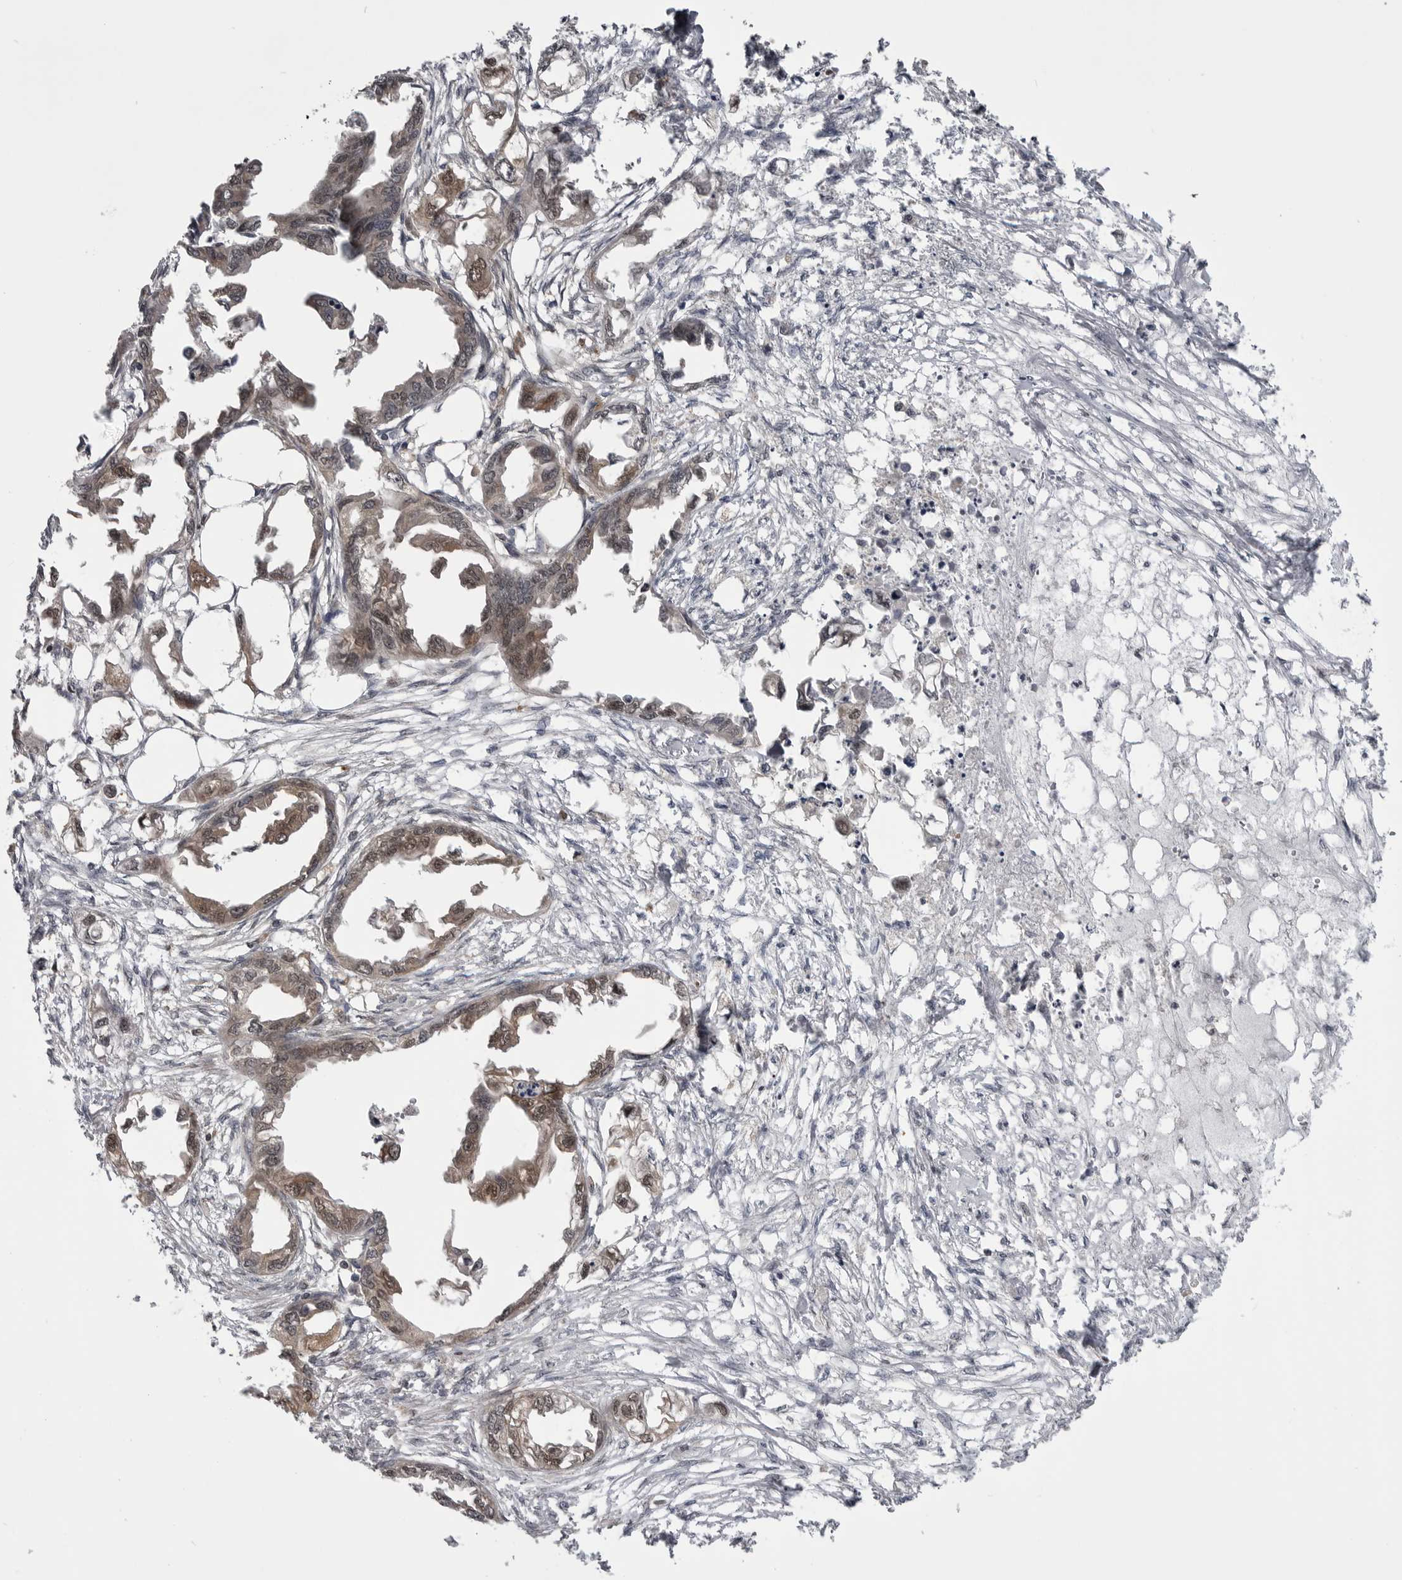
{"staining": {"intensity": "weak", "quantity": ">75%", "location": "nuclear"}, "tissue": "endometrial cancer", "cell_type": "Tumor cells", "image_type": "cancer", "snomed": [{"axis": "morphology", "description": "Adenocarcinoma, NOS"}, {"axis": "morphology", "description": "Adenocarcinoma, metastatic, NOS"}, {"axis": "topography", "description": "Adipose tissue"}, {"axis": "topography", "description": "Endometrium"}], "caption": "Human endometrial cancer stained with a brown dye displays weak nuclear positive positivity in approximately >75% of tumor cells.", "gene": "MAPK13", "patient": {"sex": "female", "age": 67}}